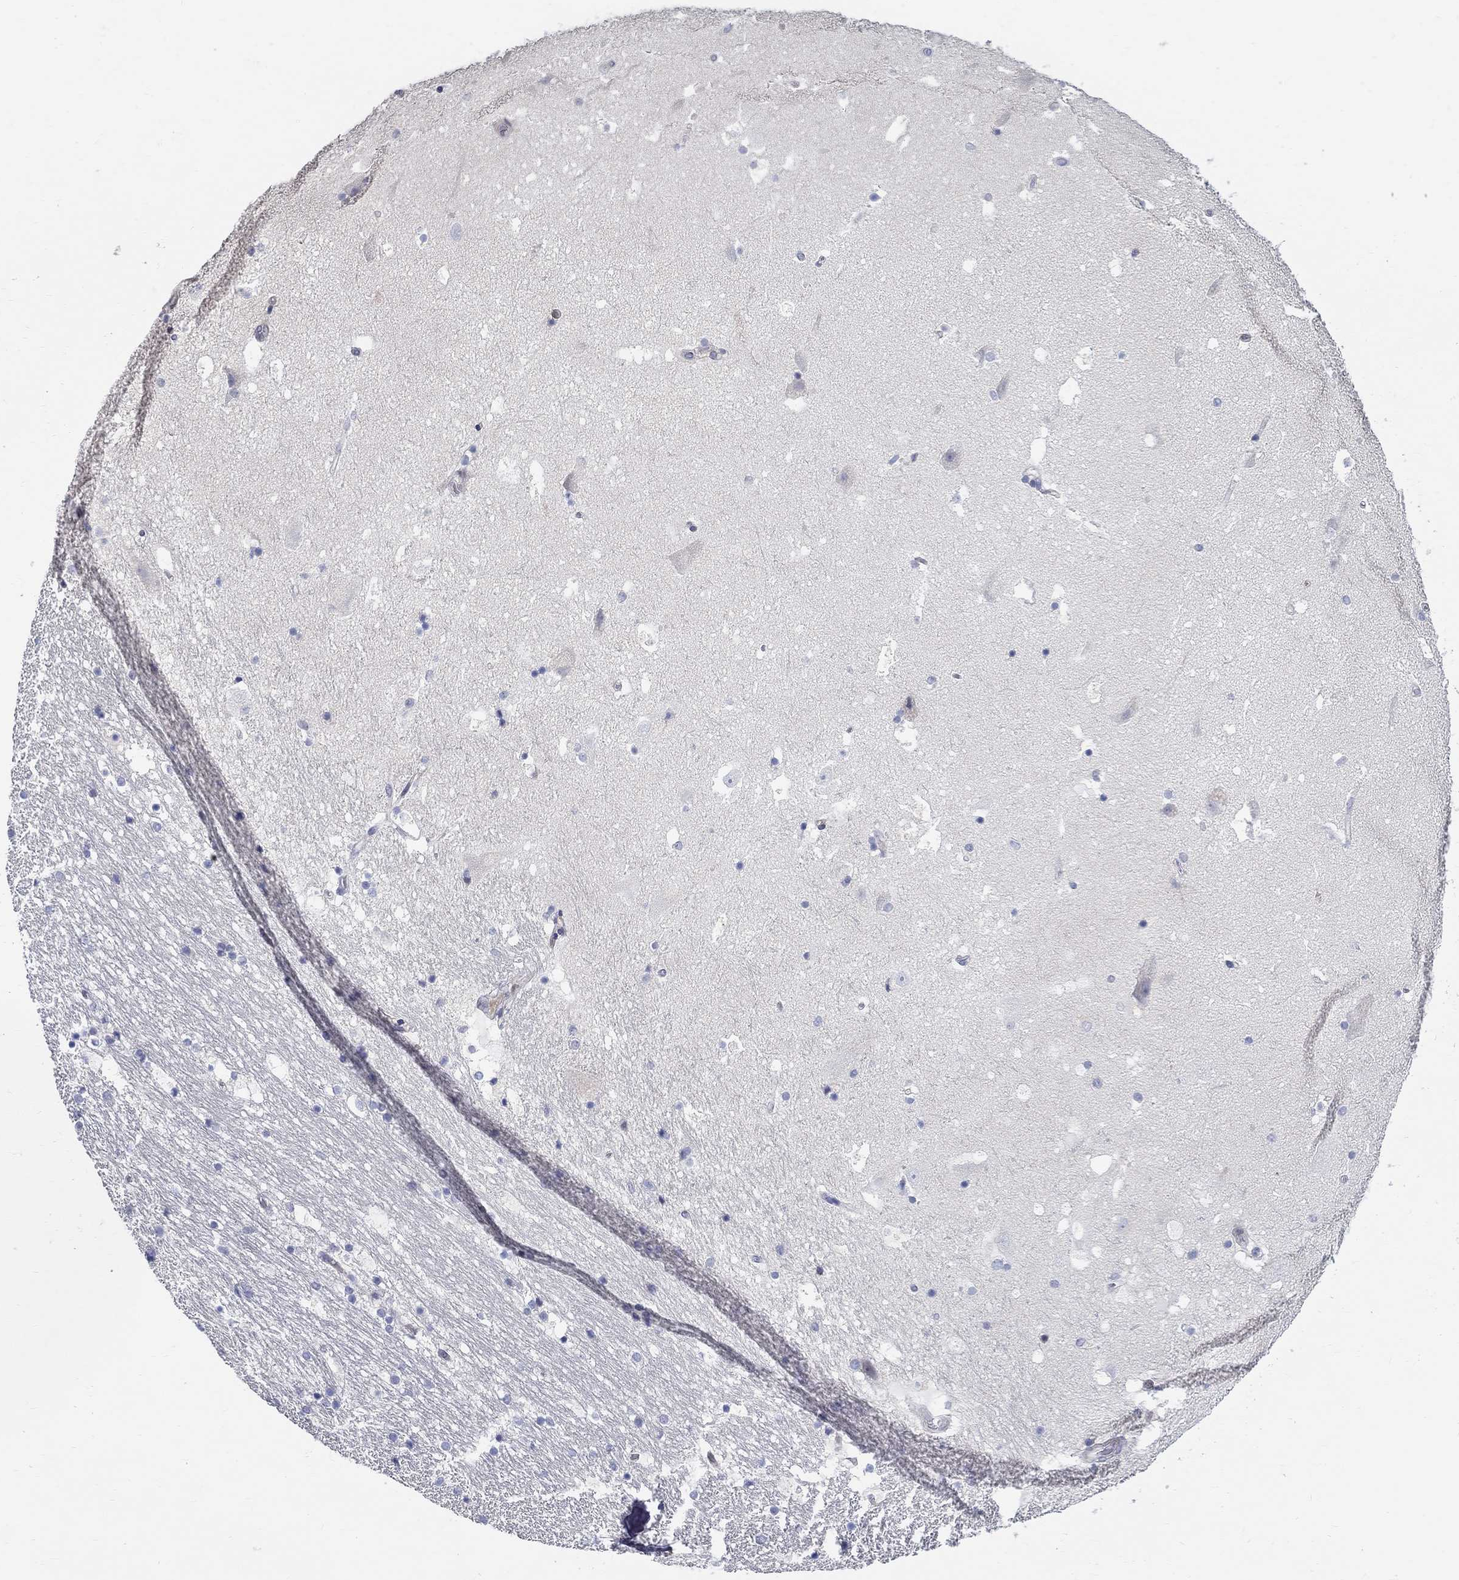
{"staining": {"intensity": "negative", "quantity": "none", "location": "none"}, "tissue": "hippocampus", "cell_type": "Glial cells", "image_type": "normal", "snomed": [{"axis": "morphology", "description": "Normal tissue, NOS"}, {"axis": "topography", "description": "Hippocampus"}], "caption": "A high-resolution image shows immunohistochemistry (IHC) staining of benign hippocampus, which reveals no significant staining in glial cells.", "gene": "C16orf46", "patient": {"sex": "male", "age": 51}}